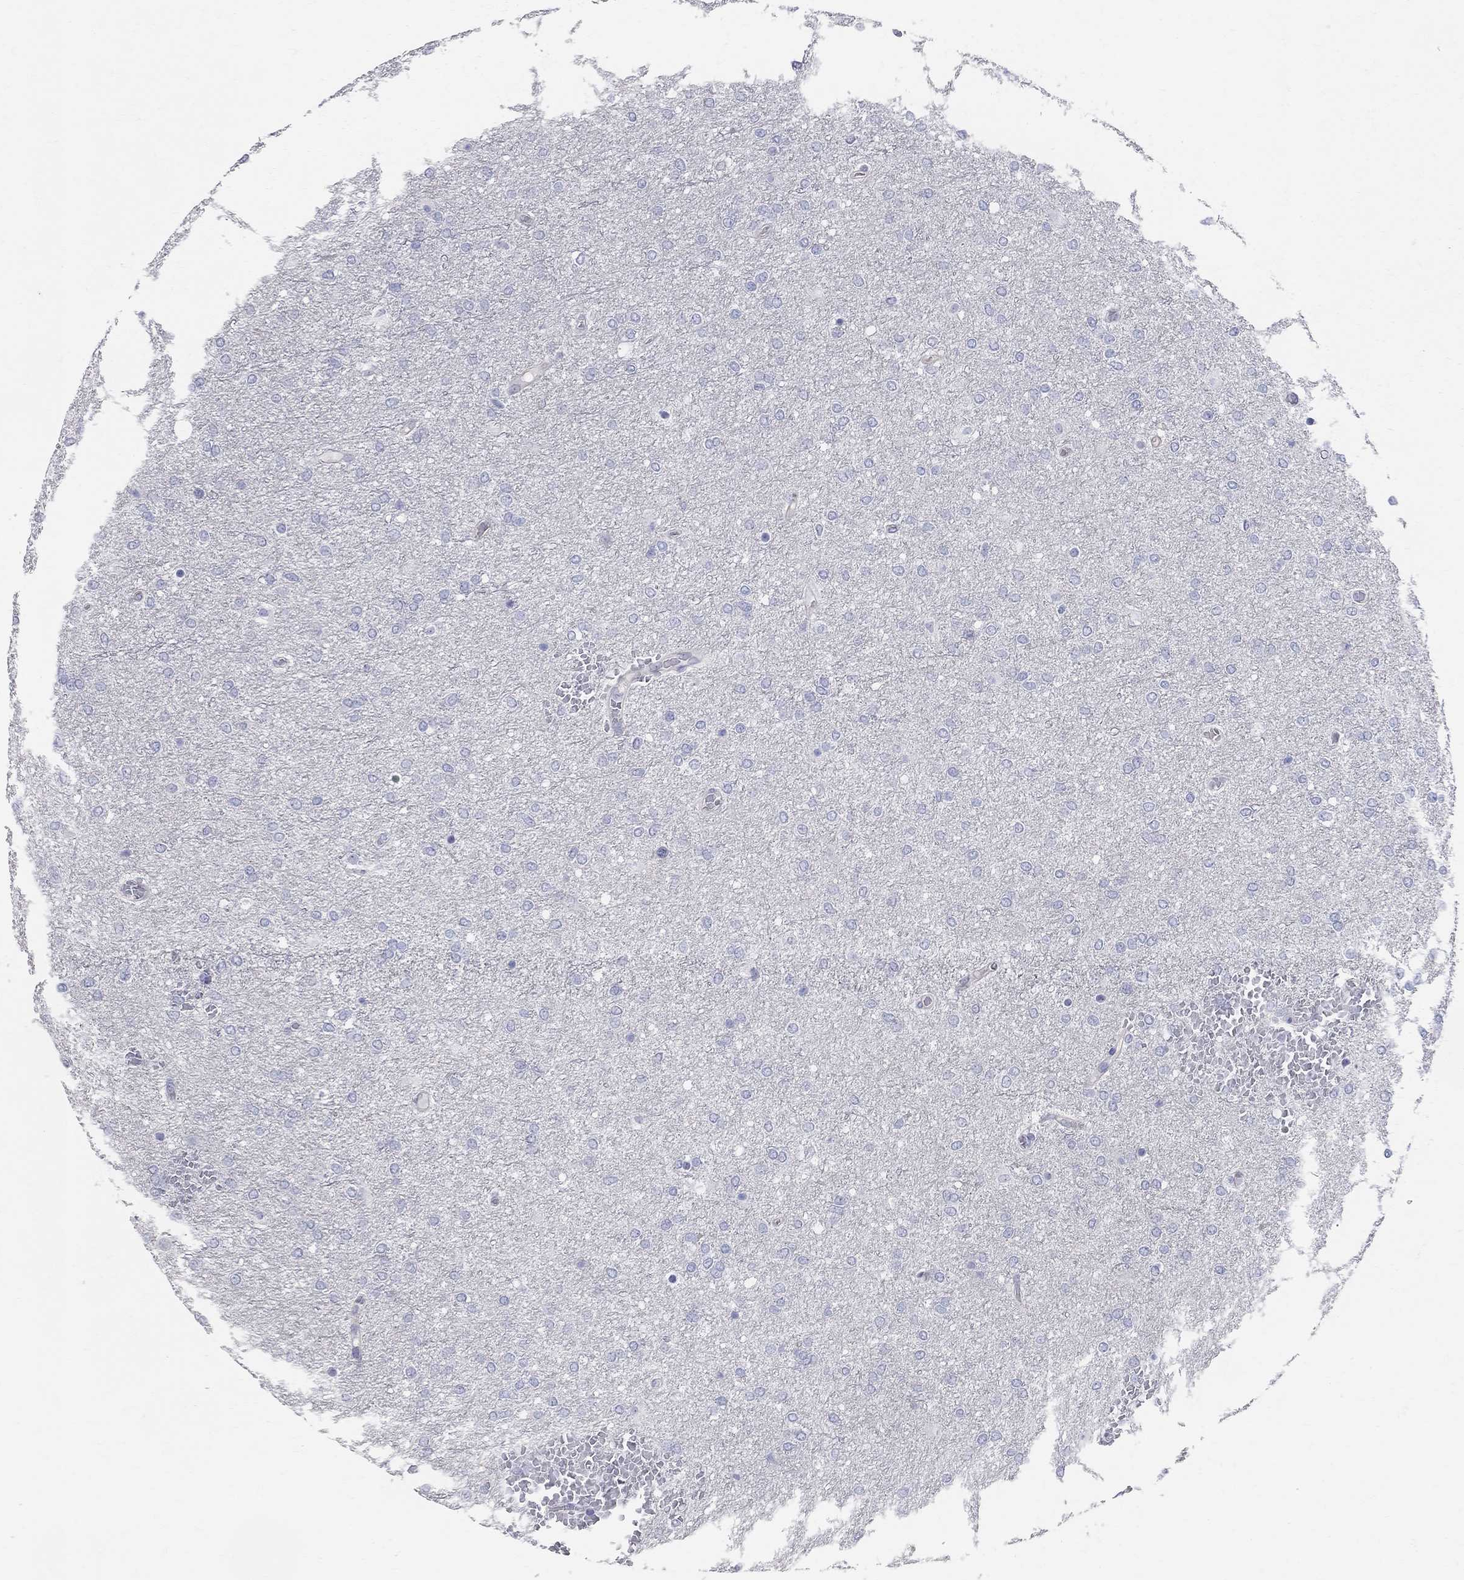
{"staining": {"intensity": "negative", "quantity": "none", "location": "none"}, "tissue": "glioma", "cell_type": "Tumor cells", "image_type": "cancer", "snomed": [{"axis": "morphology", "description": "Glioma, malignant, High grade"}, {"axis": "topography", "description": "Brain"}], "caption": "Glioma was stained to show a protein in brown. There is no significant positivity in tumor cells. The staining is performed using DAB (3,3'-diaminobenzidine) brown chromogen with nuclei counter-stained in using hematoxylin.", "gene": "AOX1", "patient": {"sex": "female", "age": 61}}